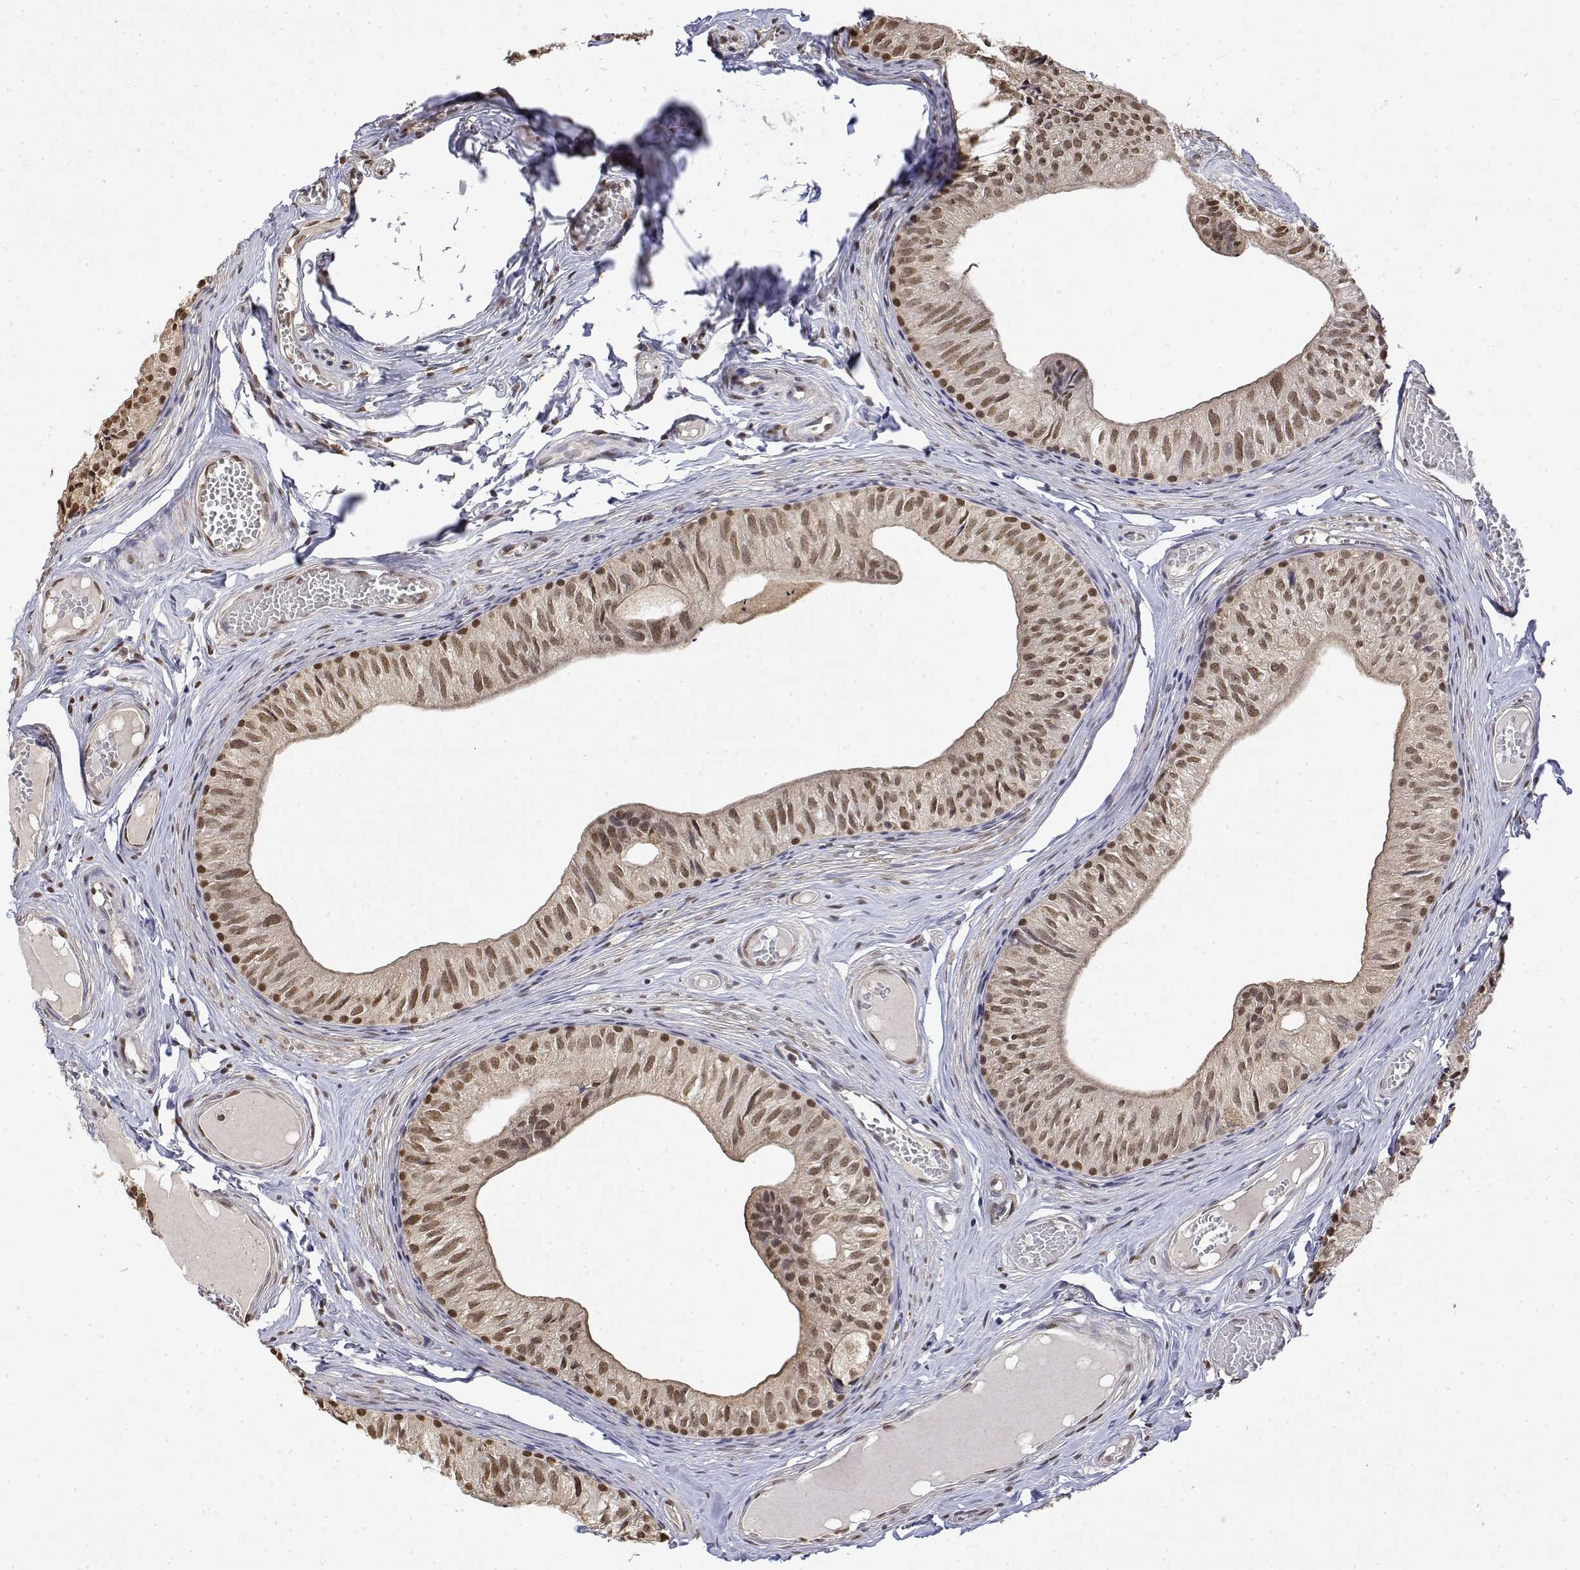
{"staining": {"intensity": "moderate", "quantity": ">75%", "location": "nuclear"}, "tissue": "epididymis", "cell_type": "Glandular cells", "image_type": "normal", "snomed": [{"axis": "morphology", "description": "Normal tissue, NOS"}, {"axis": "topography", "description": "Epididymis"}], "caption": "Protein staining shows moderate nuclear positivity in about >75% of glandular cells in unremarkable epididymis. Using DAB (brown) and hematoxylin (blue) stains, captured at high magnification using brightfield microscopy.", "gene": "TPI1", "patient": {"sex": "male", "age": 25}}